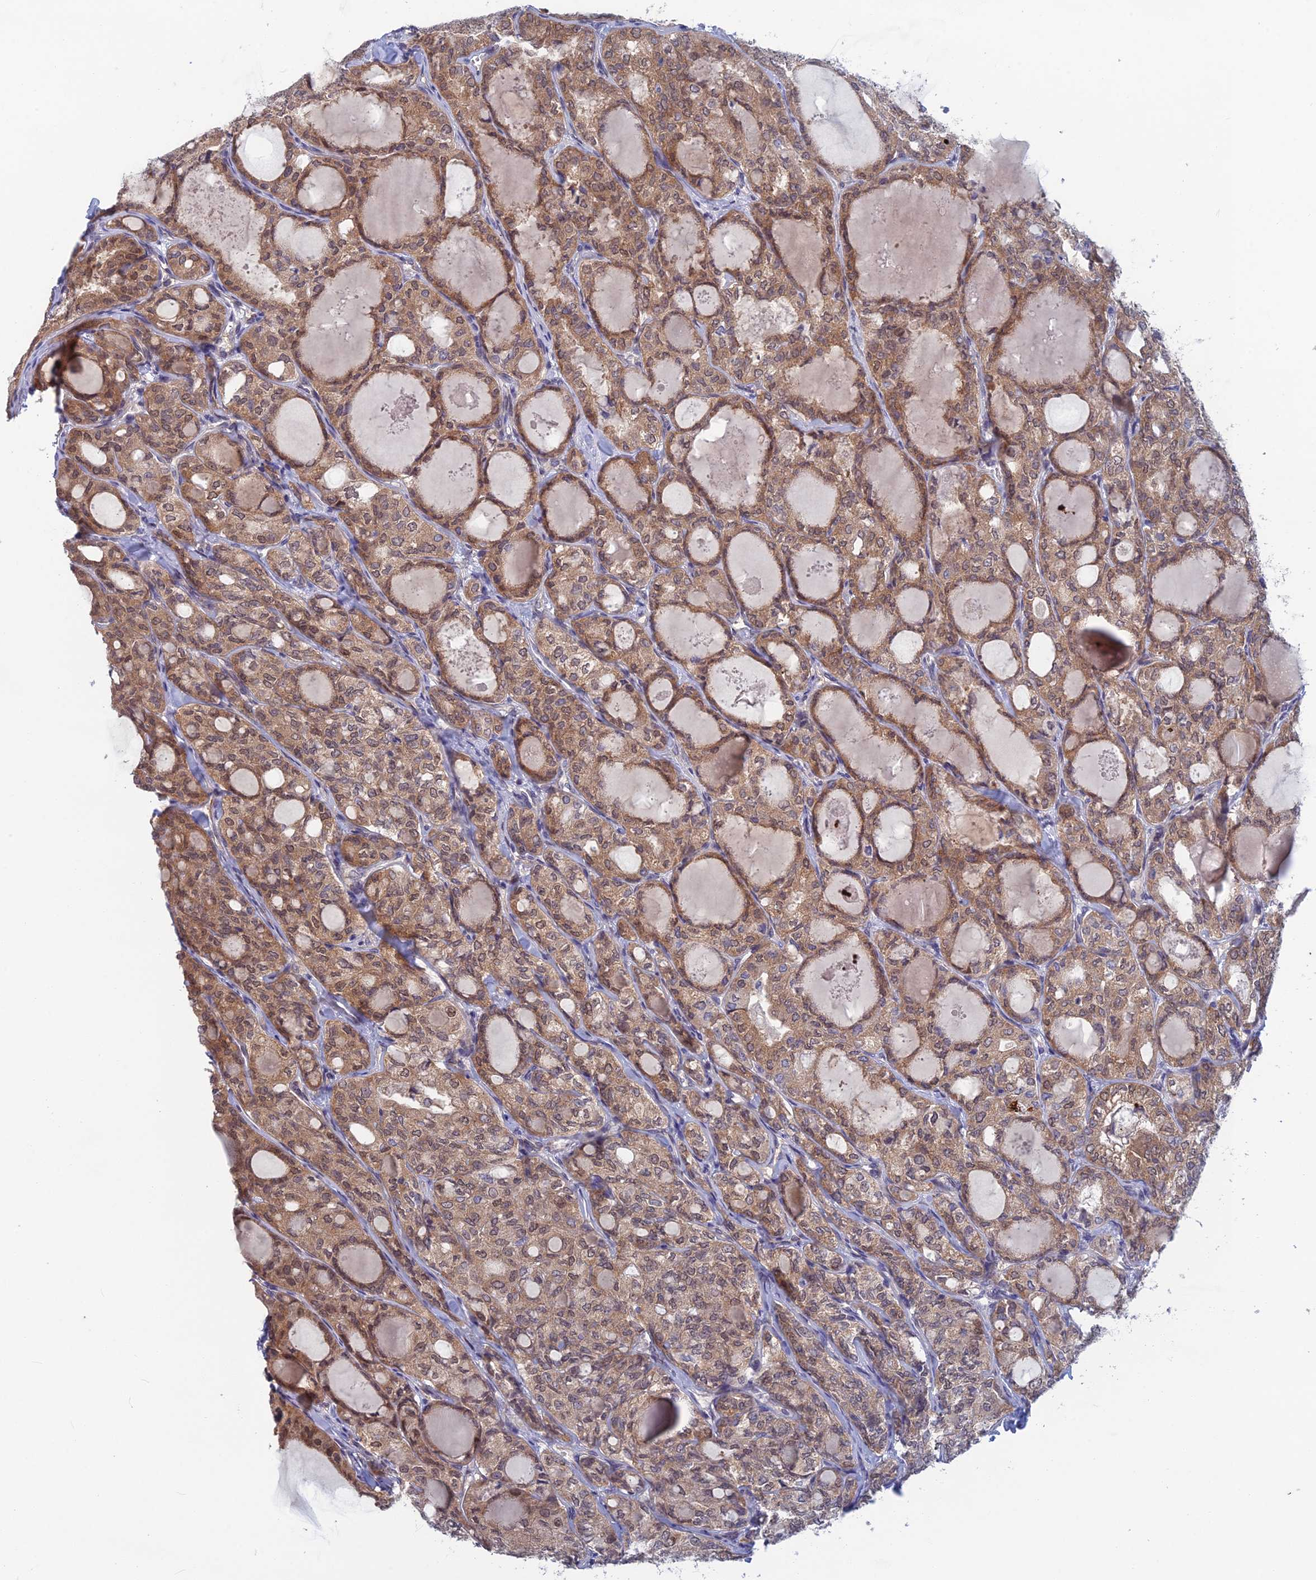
{"staining": {"intensity": "moderate", "quantity": ">75%", "location": "cytoplasmic/membranous,nuclear"}, "tissue": "thyroid cancer", "cell_type": "Tumor cells", "image_type": "cancer", "snomed": [{"axis": "morphology", "description": "Follicular adenoma carcinoma, NOS"}, {"axis": "topography", "description": "Thyroid gland"}], "caption": "Immunohistochemistry photomicrograph of human thyroid cancer (follicular adenoma carcinoma) stained for a protein (brown), which reveals medium levels of moderate cytoplasmic/membranous and nuclear positivity in approximately >75% of tumor cells.", "gene": "SRA1", "patient": {"sex": "male", "age": 75}}